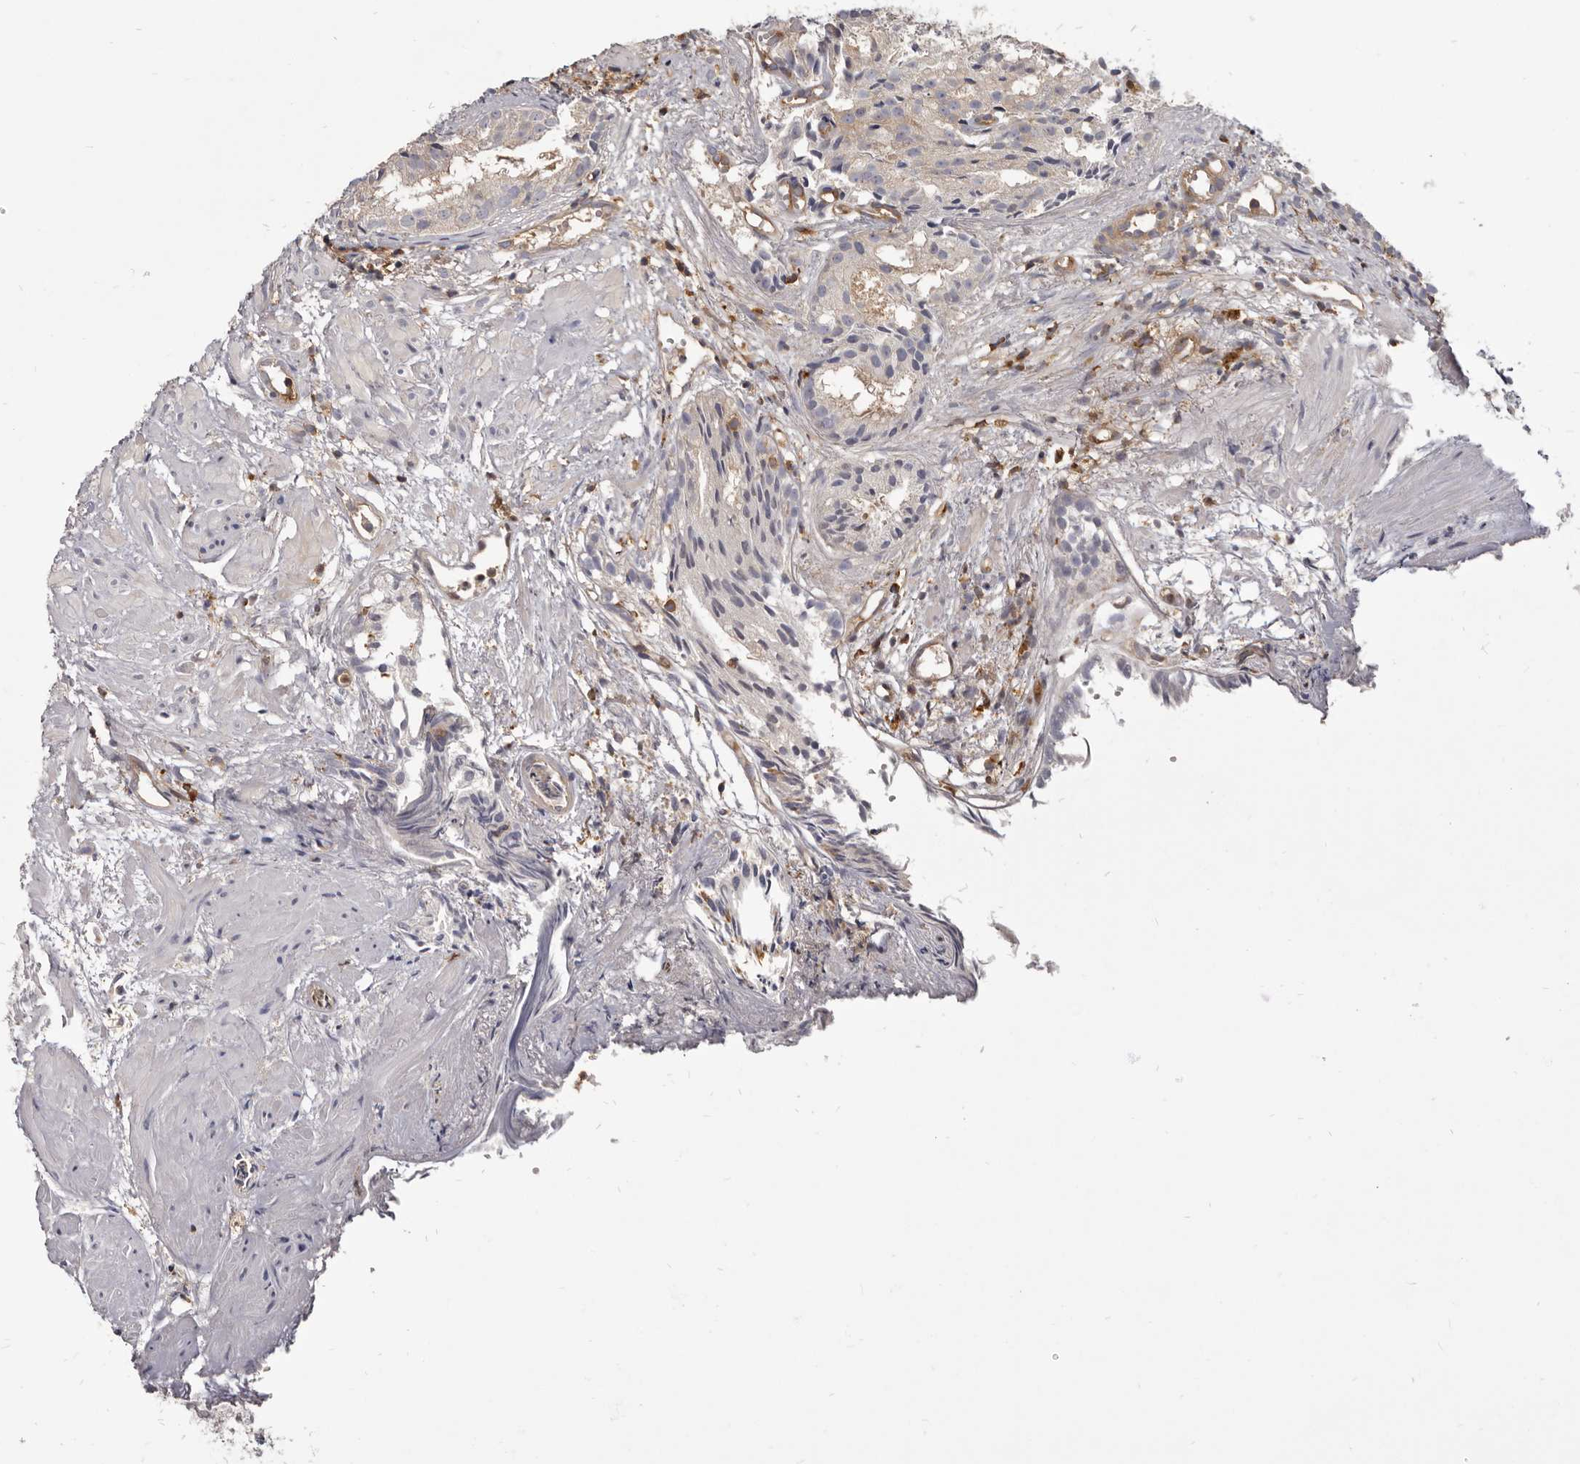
{"staining": {"intensity": "weak", "quantity": "<25%", "location": "cytoplasmic/membranous"}, "tissue": "prostate cancer", "cell_type": "Tumor cells", "image_type": "cancer", "snomed": [{"axis": "morphology", "description": "Adenocarcinoma, Low grade"}, {"axis": "topography", "description": "Prostate"}], "caption": "DAB (3,3'-diaminobenzidine) immunohistochemical staining of prostate cancer (low-grade adenocarcinoma) demonstrates no significant positivity in tumor cells.", "gene": "CBL", "patient": {"sex": "male", "age": 88}}